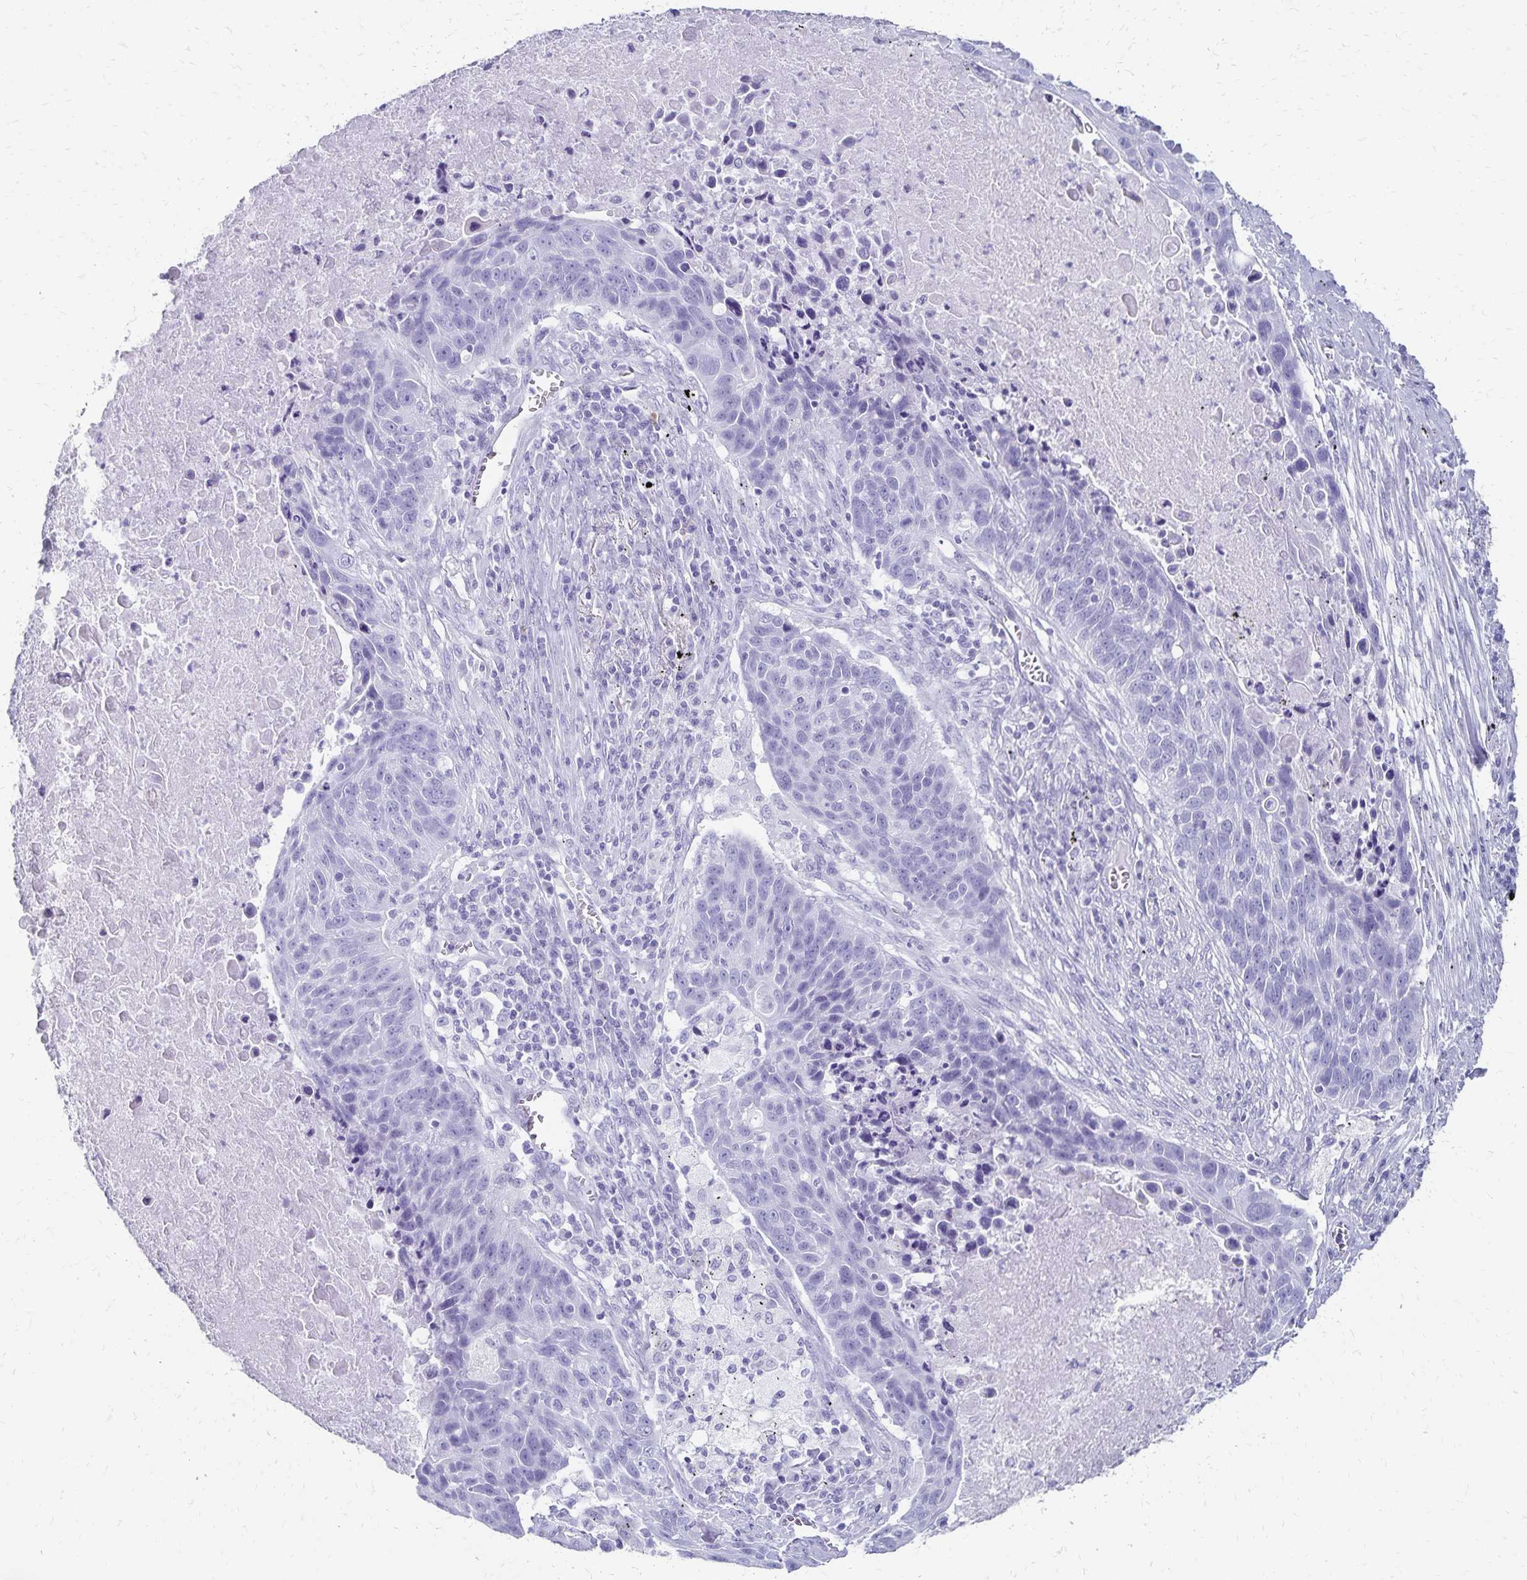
{"staining": {"intensity": "negative", "quantity": "none", "location": "none"}, "tissue": "lung cancer", "cell_type": "Tumor cells", "image_type": "cancer", "snomed": [{"axis": "morphology", "description": "Squamous cell carcinoma, NOS"}, {"axis": "topography", "description": "Lung"}], "caption": "High magnification brightfield microscopy of lung cancer (squamous cell carcinoma) stained with DAB (3,3'-diaminobenzidine) (brown) and counterstained with hematoxylin (blue): tumor cells show no significant staining. Brightfield microscopy of IHC stained with DAB (3,3'-diaminobenzidine) (brown) and hematoxylin (blue), captured at high magnification.", "gene": "GIP", "patient": {"sex": "male", "age": 78}}